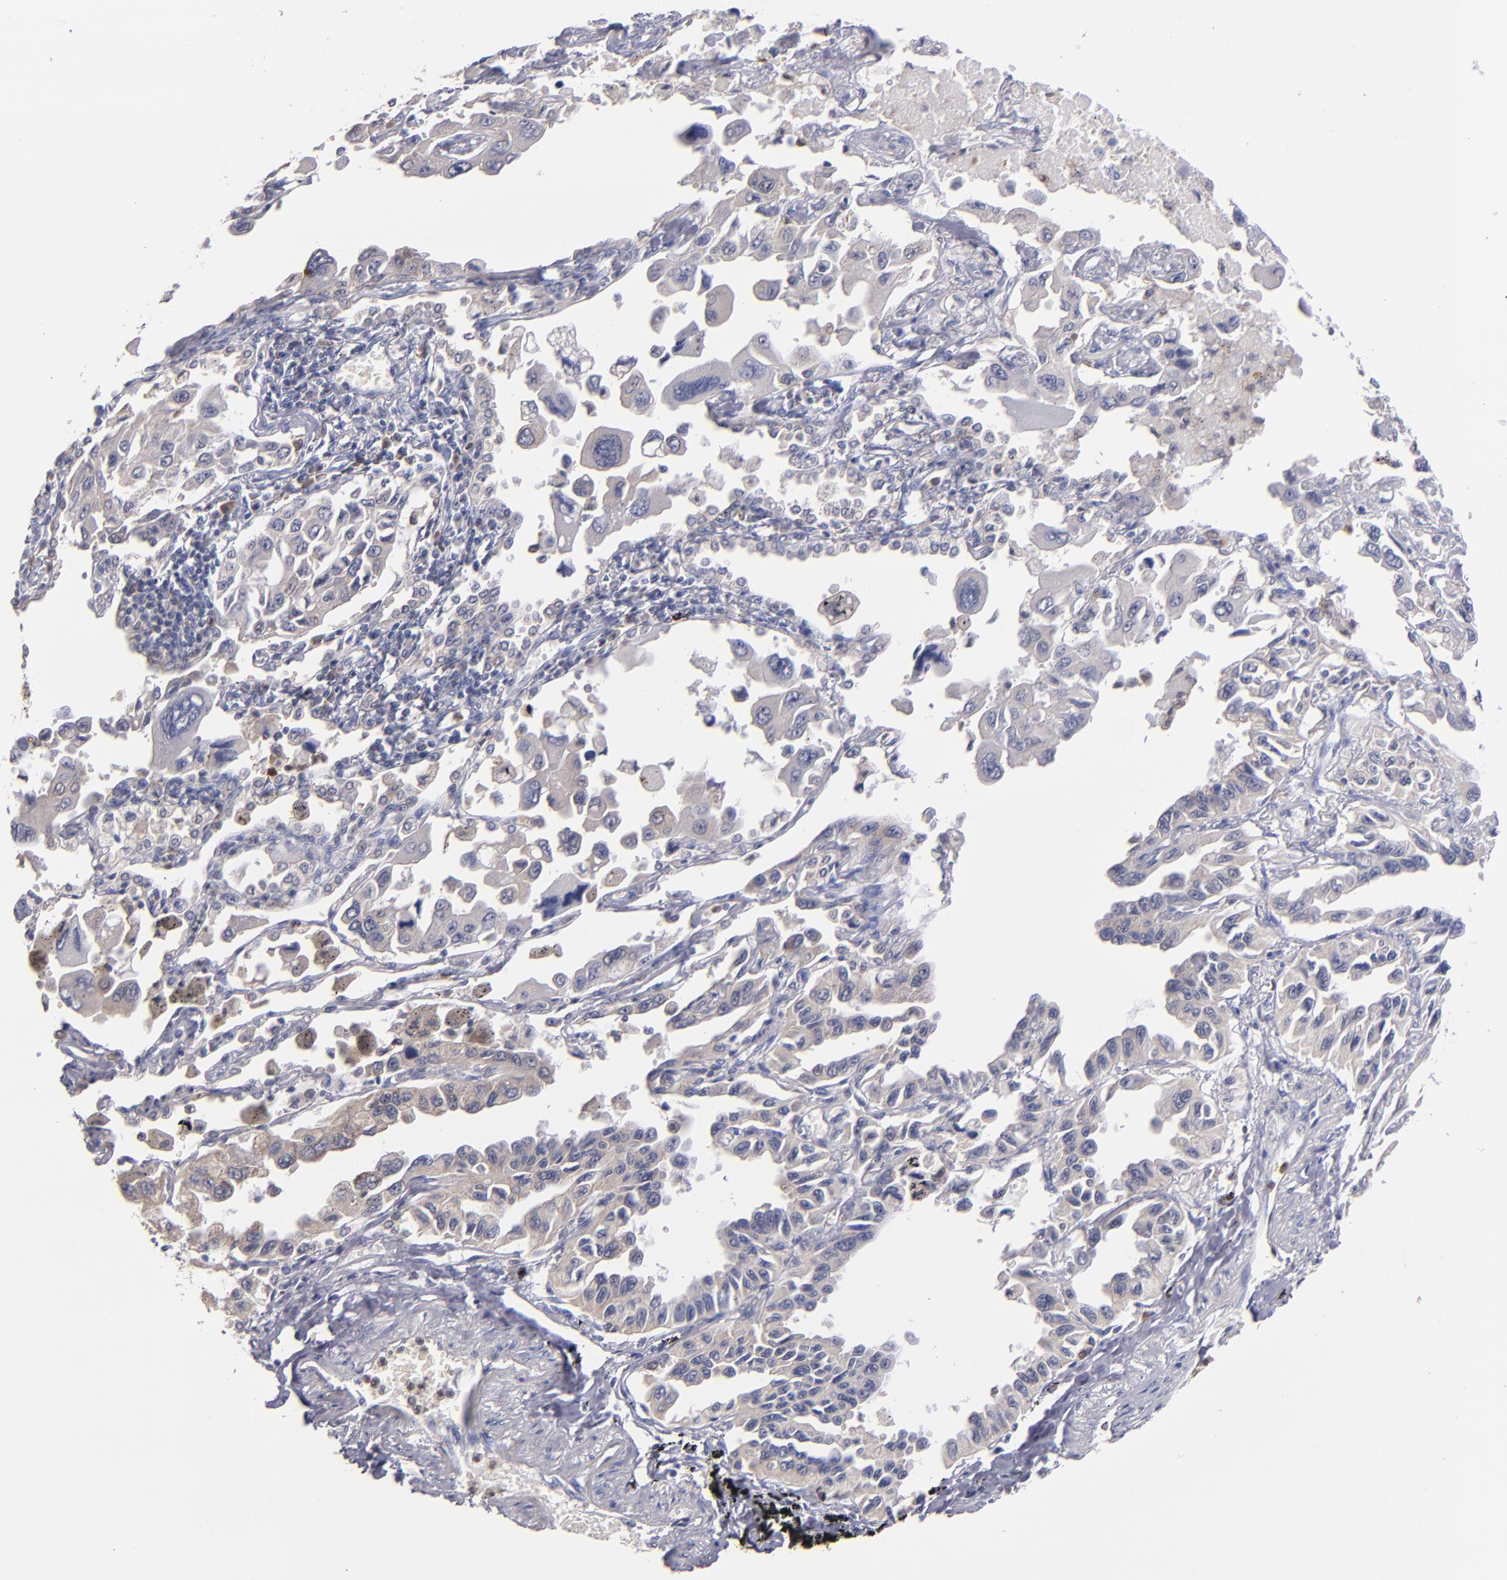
{"staining": {"intensity": "weak", "quantity": "<25%", "location": "cytoplasmic/membranous"}, "tissue": "lung cancer", "cell_type": "Tumor cells", "image_type": "cancer", "snomed": [{"axis": "morphology", "description": "Adenocarcinoma, NOS"}, {"axis": "topography", "description": "Lung"}], "caption": "Micrograph shows no protein positivity in tumor cells of adenocarcinoma (lung) tissue.", "gene": "PRKCD", "patient": {"sex": "male", "age": 64}}